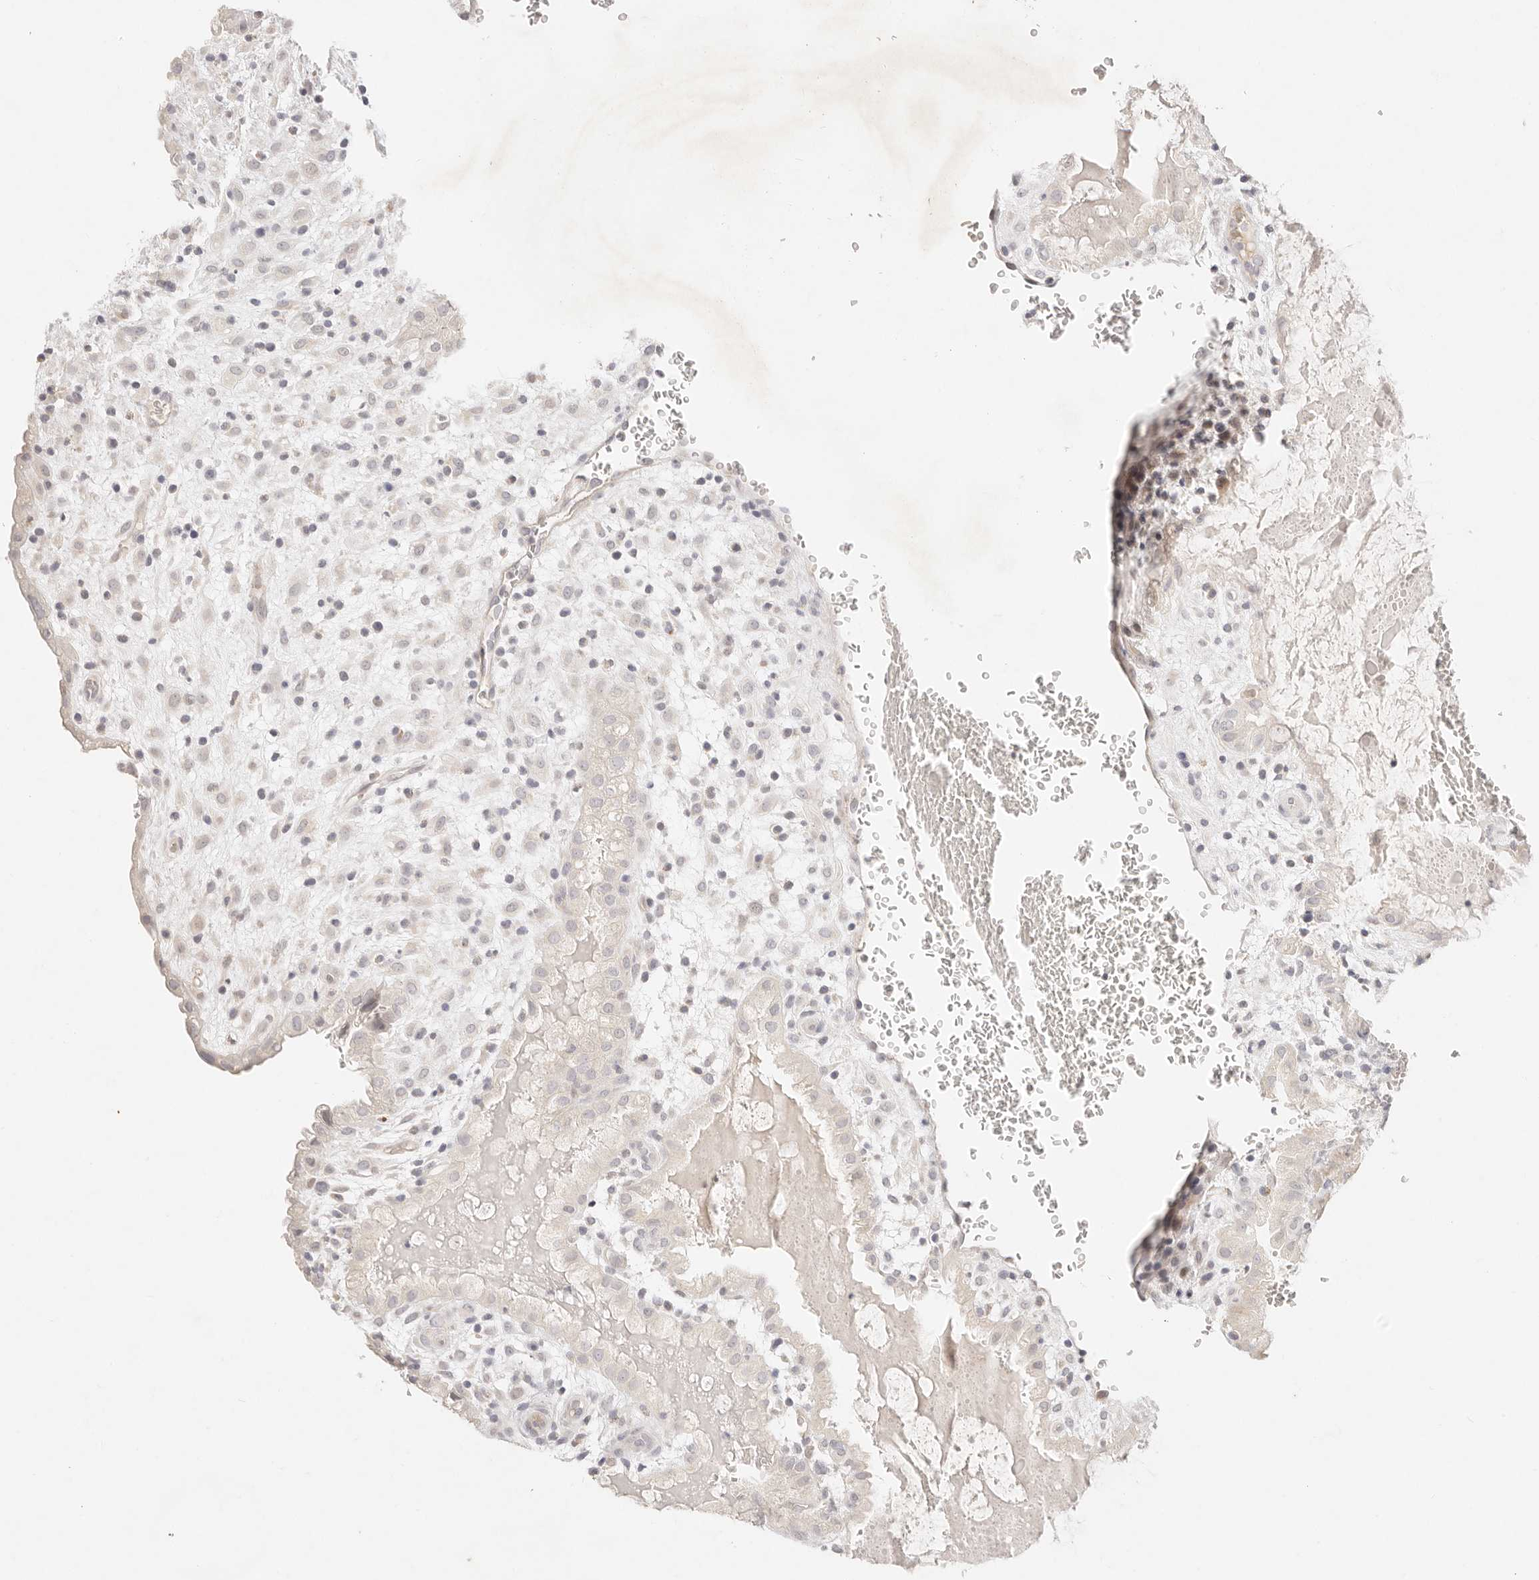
{"staining": {"intensity": "negative", "quantity": "none", "location": "none"}, "tissue": "placenta", "cell_type": "Decidual cells", "image_type": "normal", "snomed": [{"axis": "morphology", "description": "Normal tissue, NOS"}, {"axis": "topography", "description": "Placenta"}], "caption": "The immunohistochemistry (IHC) image has no significant expression in decidual cells of placenta. Nuclei are stained in blue.", "gene": "GPR156", "patient": {"sex": "female", "age": 35}}